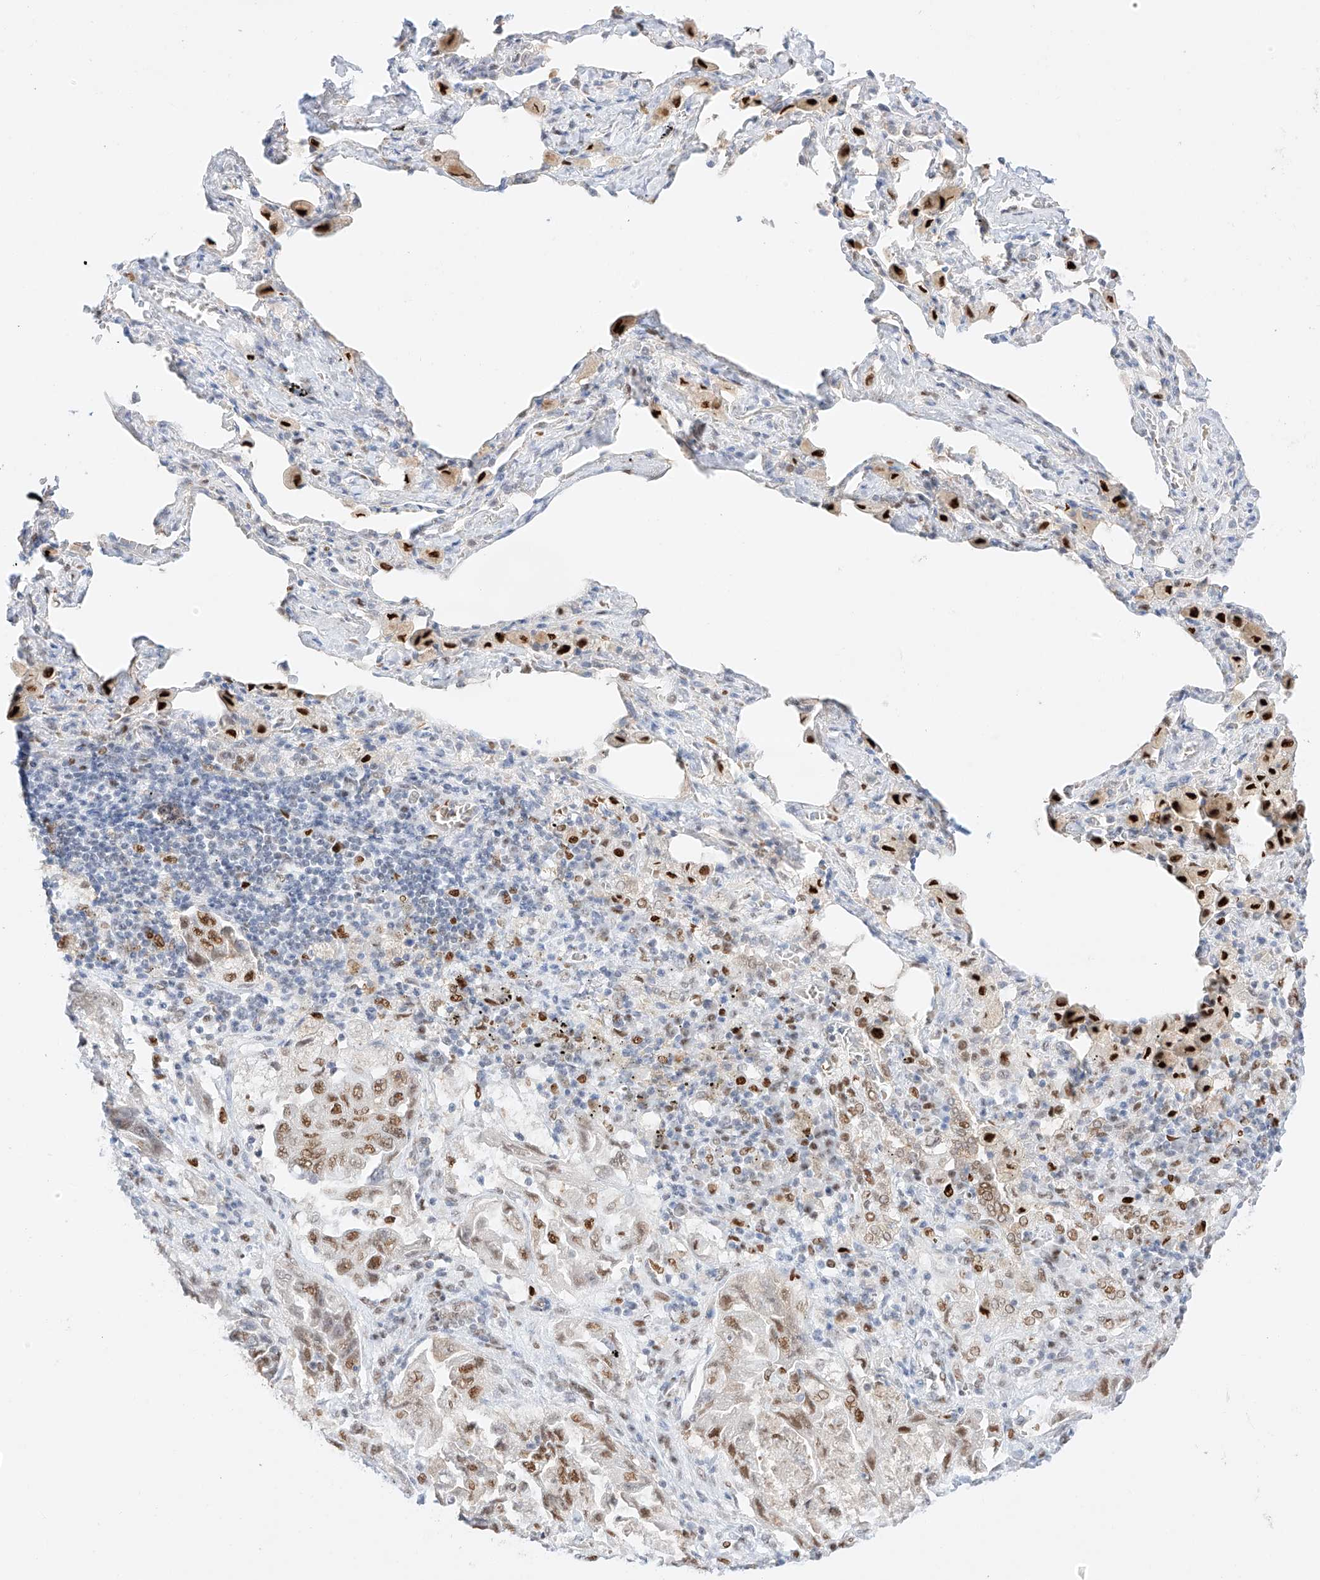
{"staining": {"intensity": "moderate", "quantity": ">75%", "location": "nuclear"}, "tissue": "lung cancer", "cell_type": "Tumor cells", "image_type": "cancer", "snomed": [{"axis": "morphology", "description": "Adenocarcinoma, NOS"}, {"axis": "topography", "description": "Lung"}], "caption": "Tumor cells reveal medium levels of moderate nuclear positivity in about >75% of cells in human lung cancer (adenocarcinoma).", "gene": "APIP", "patient": {"sex": "female", "age": 51}}